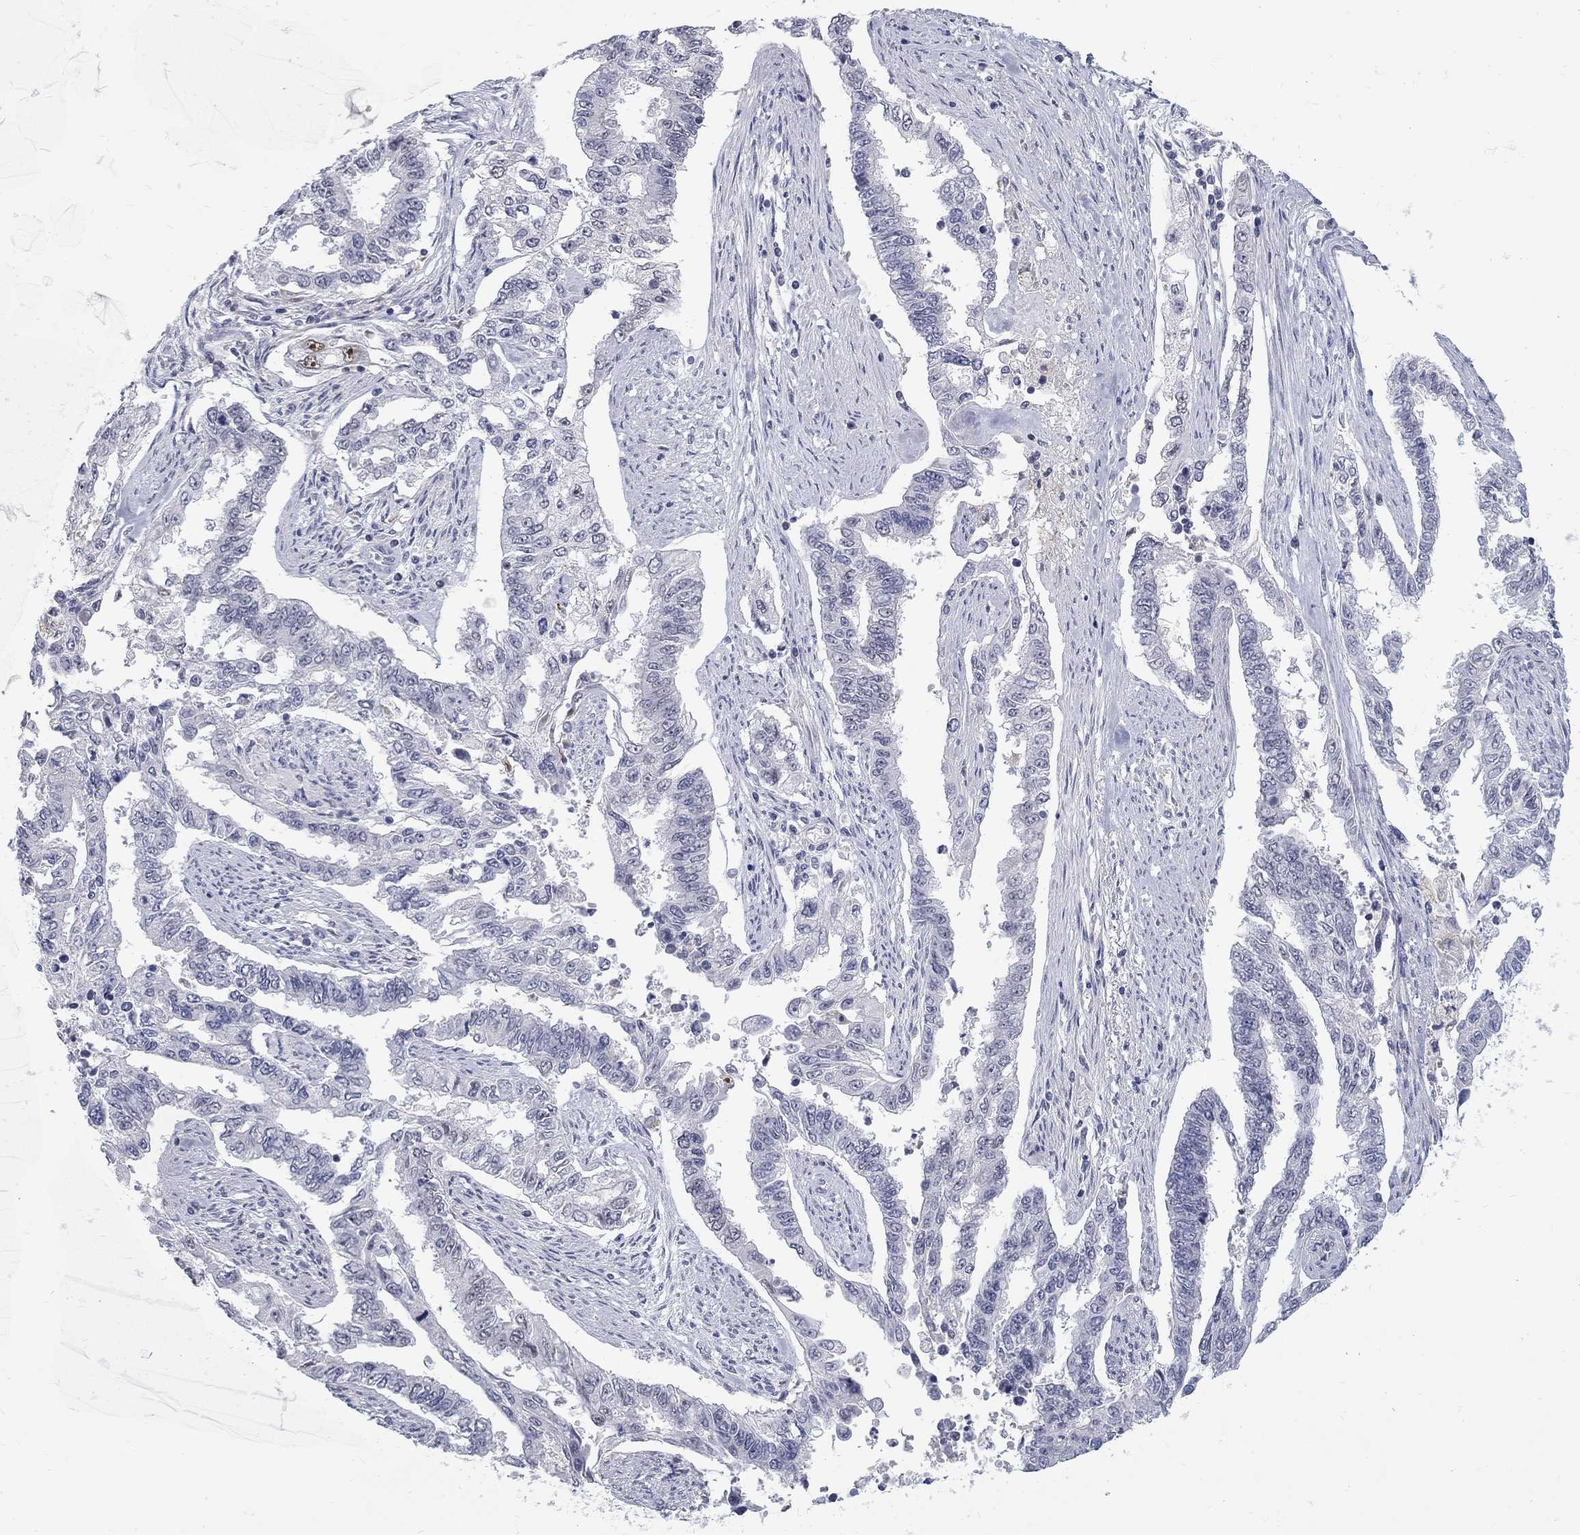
{"staining": {"intensity": "negative", "quantity": "none", "location": "none"}, "tissue": "endometrial cancer", "cell_type": "Tumor cells", "image_type": "cancer", "snomed": [{"axis": "morphology", "description": "Adenocarcinoma, NOS"}, {"axis": "topography", "description": "Uterus"}], "caption": "Adenocarcinoma (endometrial) was stained to show a protein in brown. There is no significant positivity in tumor cells.", "gene": "GCFC2", "patient": {"sex": "female", "age": 59}}